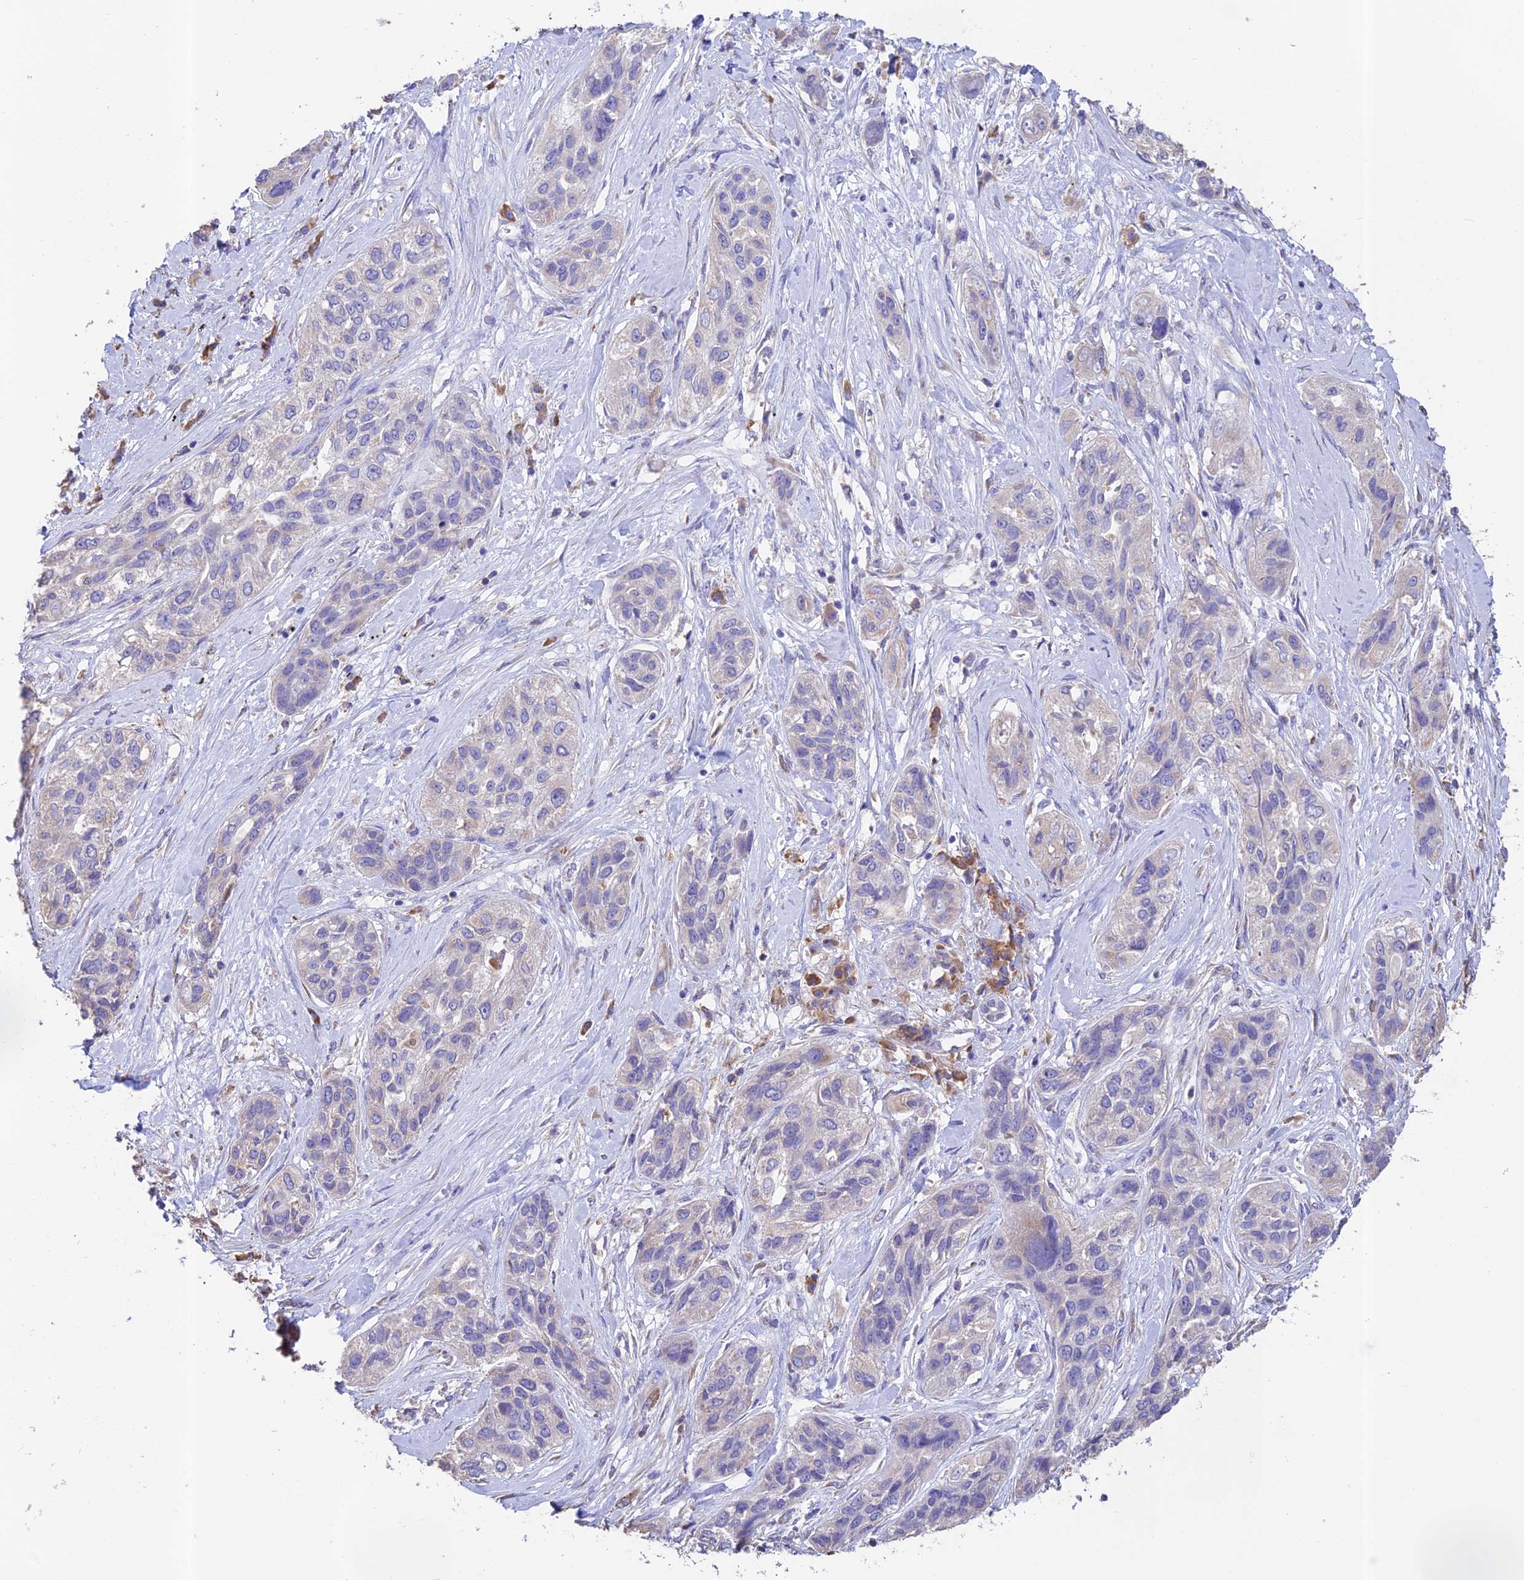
{"staining": {"intensity": "negative", "quantity": "none", "location": "none"}, "tissue": "lung cancer", "cell_type": "Tumor cells", "image_type": "cancer", "snomed": [{"axis": "morphology", "description": "Squamous cell carcinoma, NOS"}, {"axis": "topography", "description": "Lung"}], "caption": "Immunohistochemistry (IHC) image of human squamous cell carcinoma (lung) stained for a protein (brown), which exhibits no expression in tumor cells.", "gene": "EMC3", "patient": {"sex": "female", "age": 70}}